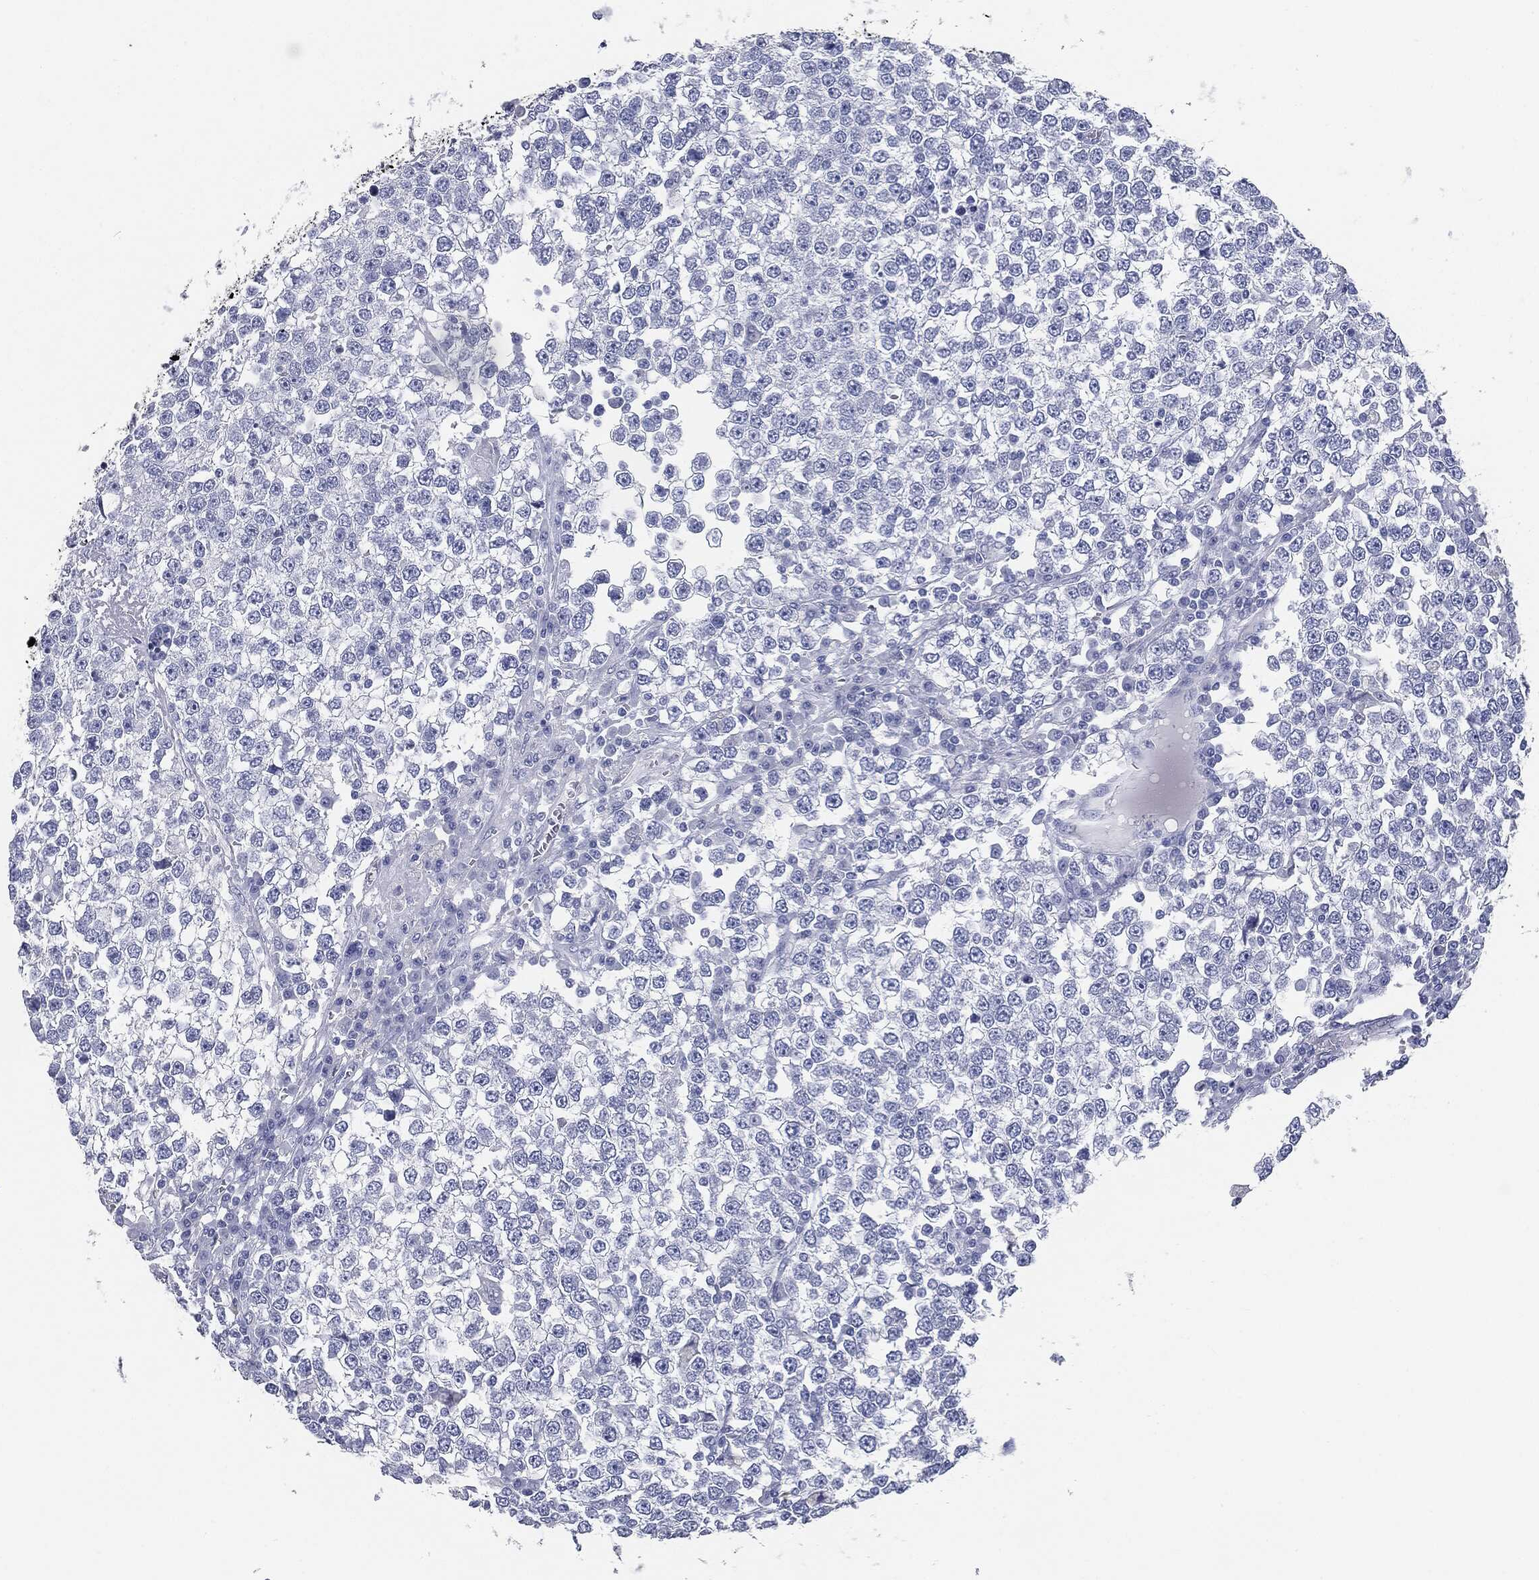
{"staining": {"intensity": "negative", "quantity": "none", "location": "none"}, "tissue": "testis cancer", "cell_type": "Tumor cells", "image_type": "cancer", "snomed": [{"axis": "morphology", "description": "Seminoma, NOS"}, {"axis": "topography", "description": "Testis"}], "caption": "Testis seminoma was stained to show a protein in brown. There is no significant expression in tumor cells.", "gene": "CUZD1", "patient": {"sex": "male", "age": 65}}